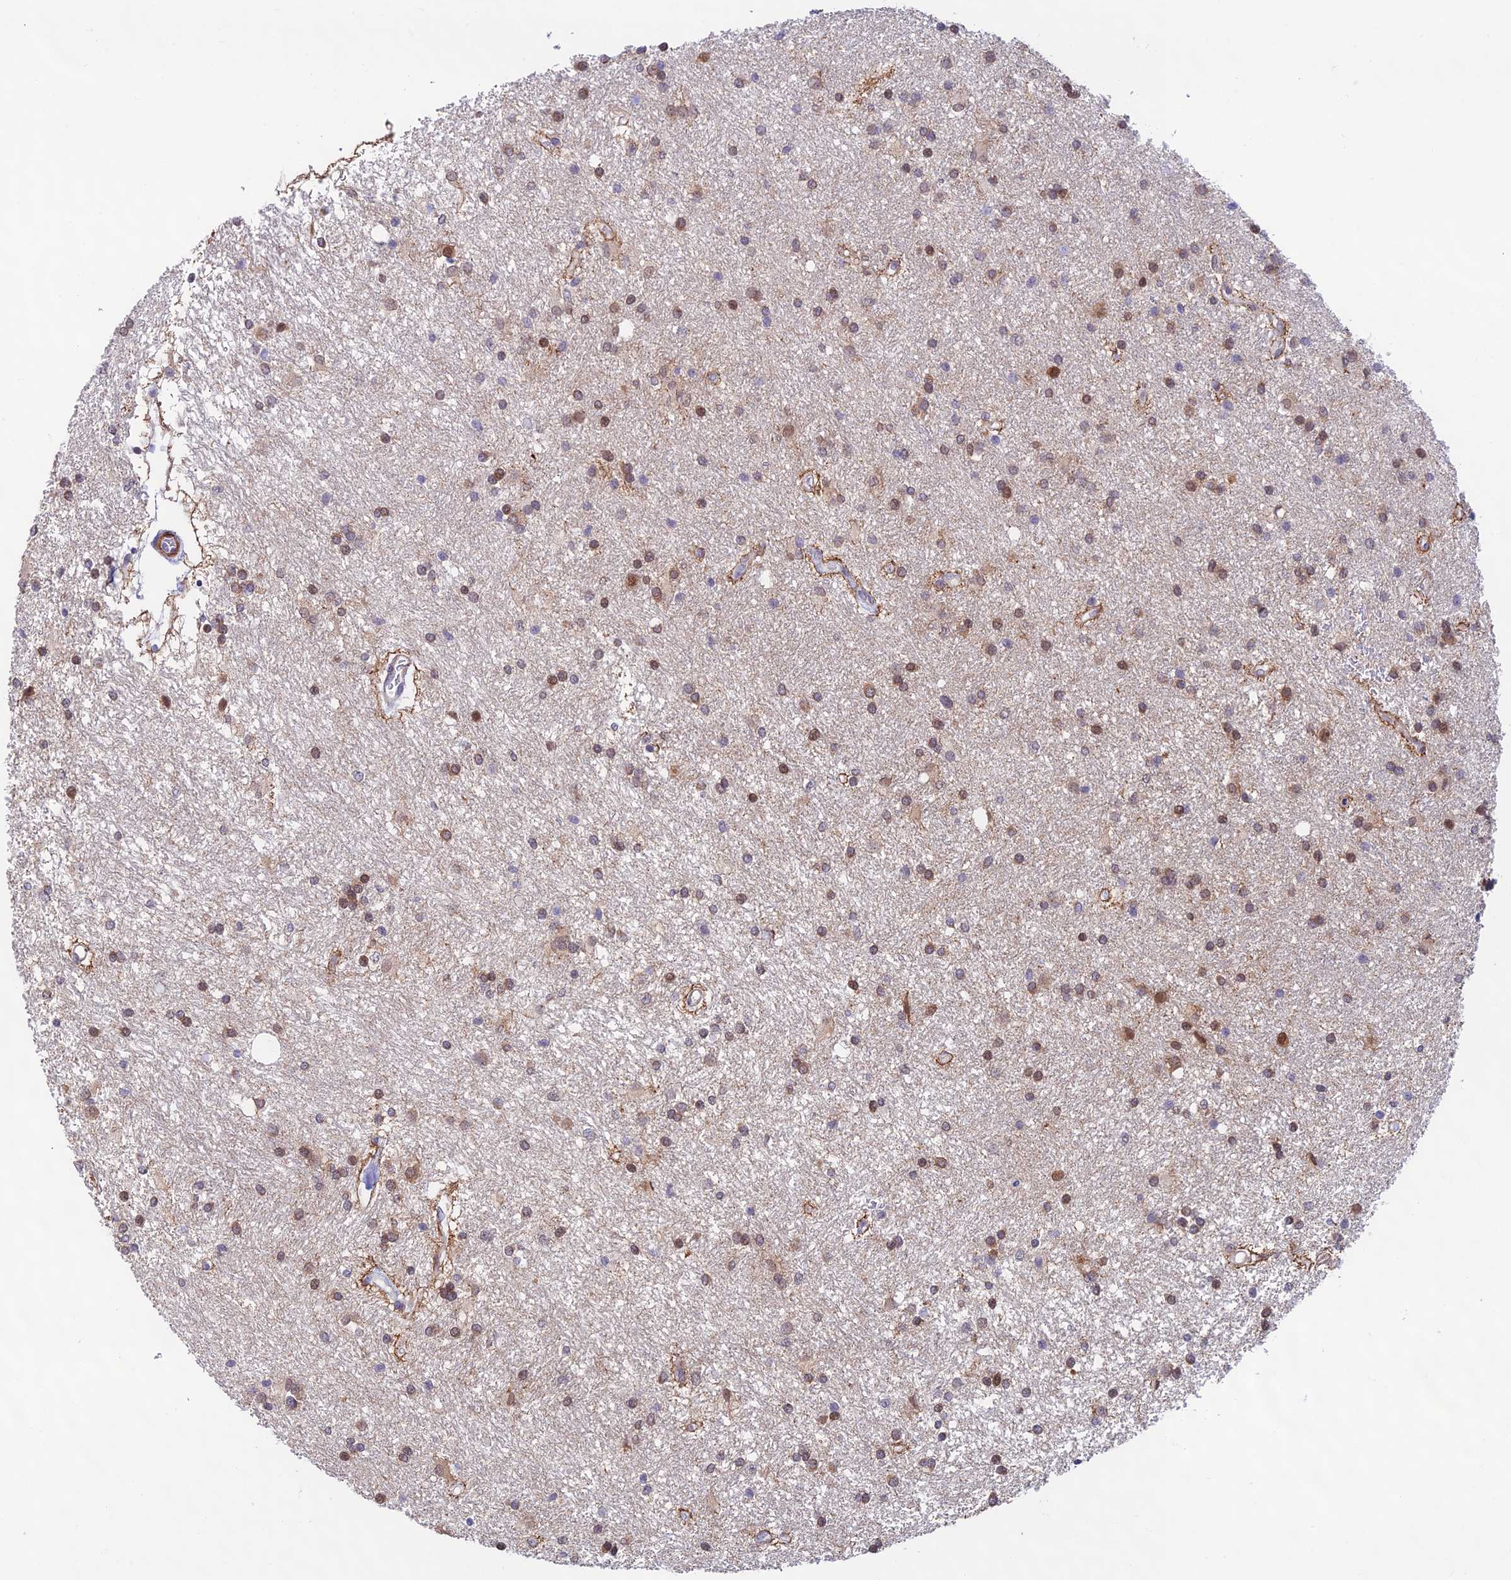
{"staining": {"intensity": "moderate", "quantity": "25%-75%", "location": "cytoplasmic/membranous"}, "tissue": "glioma", "cell_type": "Tumor cells", "image_type": "cancer", "snomed": [{"axis": "morphology", "description": "Glioma, malignant, High grade"}, {"axis": "topography", "description": "Brain"}], "caption": "Human malignant glioma (high-grade) stained with a protein marker shows moderate staining in tumor cells.", "gene": "ANKRD50", "patient": {"sex": "male", "age": 77}}